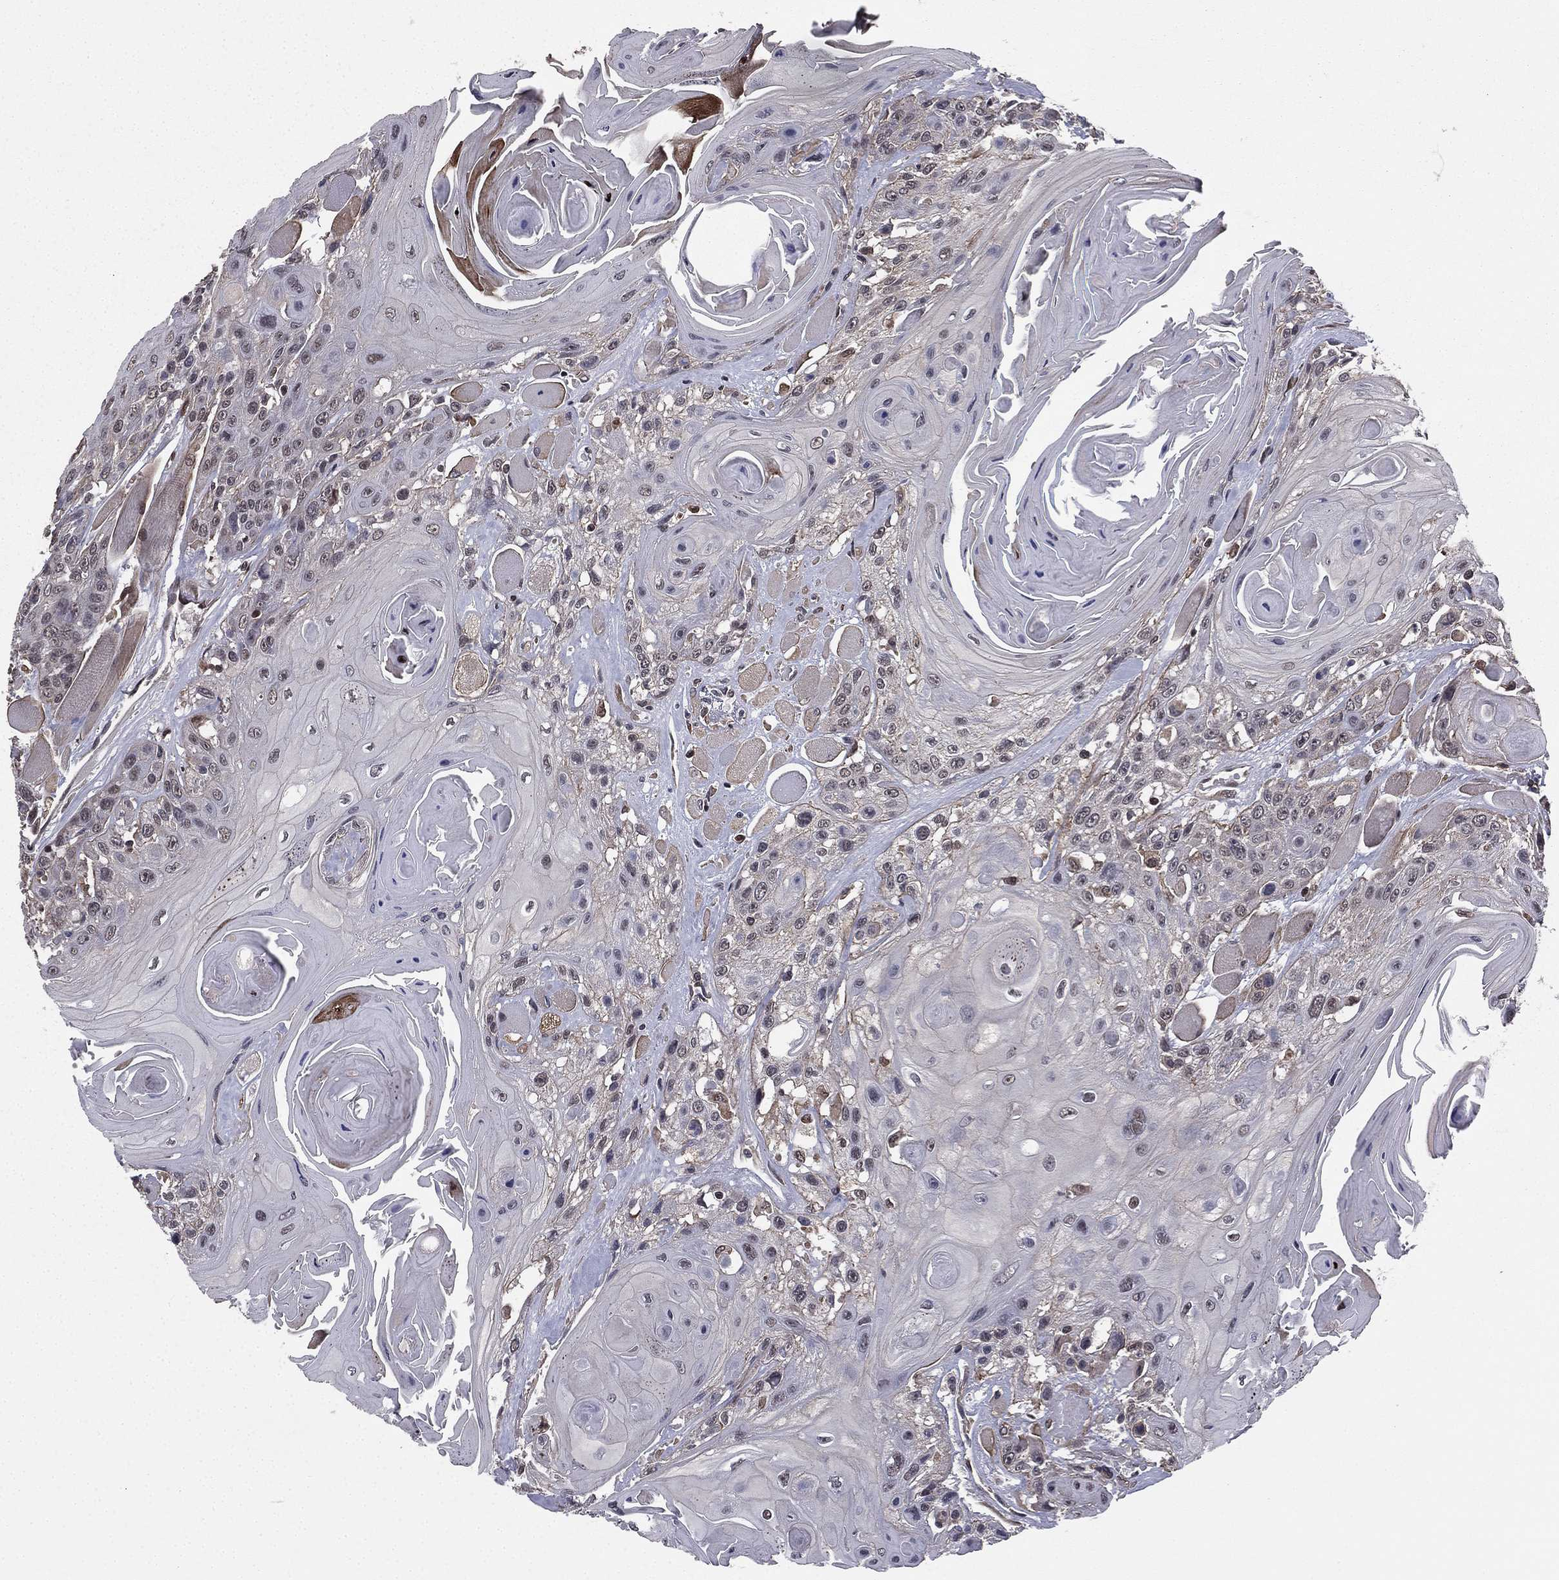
{"staining": {"intensity": "moderate", "quantity": "<25%", "location": "cytoplasmic/membranous"}, "tissue": "head and neck cancer", "cell_type": "Tumor cells", "image_type": "cancer", "snomed": [{"axis": "morphology", "description": "Squamous cell carcinoma, NOS"}, {"axis": "topography", "description": "Head-Neck"}], "caption": "Human head and neck cancer (squamous cell carcinoma) stained with a brown dye shows moderate cytoplasmic/membranous positive expression in approximately <25% of tumor cells.", "gene": "RARB", "patient": {"sex": "female", "age": 59}}